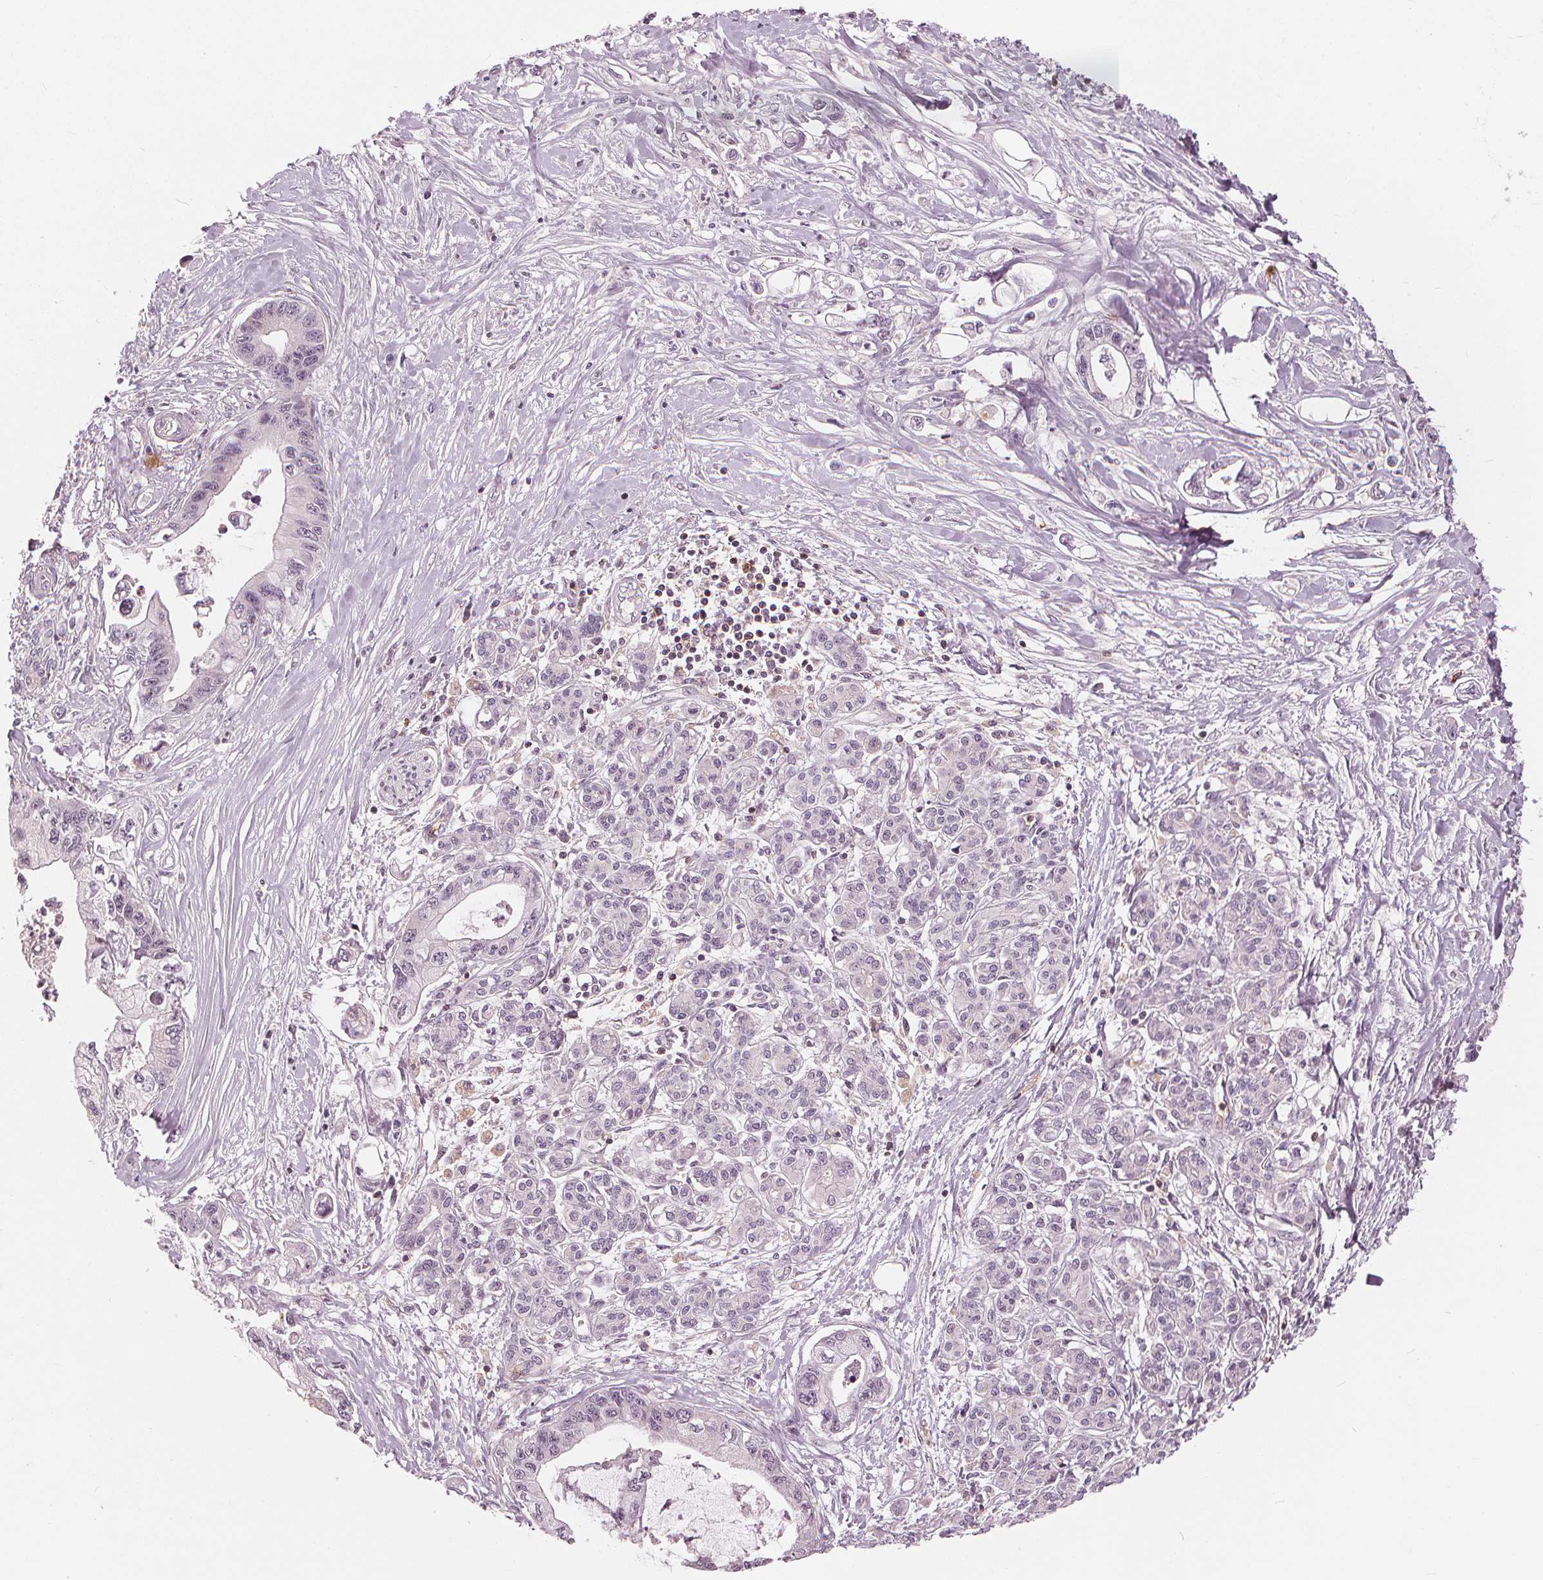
{"staining": {"intensity": "negative", "quantity": "none", "location": "none"}, "tissue": "pancreatic cancer", "cell_type": "Tumor cells", "image_type": "cancer", "snomed": [{"axis": "morphology", "description": "Adenocarcinoma, NOS"}, {"axis": "topography", "description": "Pancreas"}], "caption": "Immunohistochemistry of pancreatic cancer (adenocarcinoma) shows no expression in tumor cells. (Stains: DAB immunohistochemistry with hematoxylin counter stain, Microscopy: brightfield microscopy at high magnification).", "gene": "SLC34A1", "patient": {"sex": "male", "age": 61}}